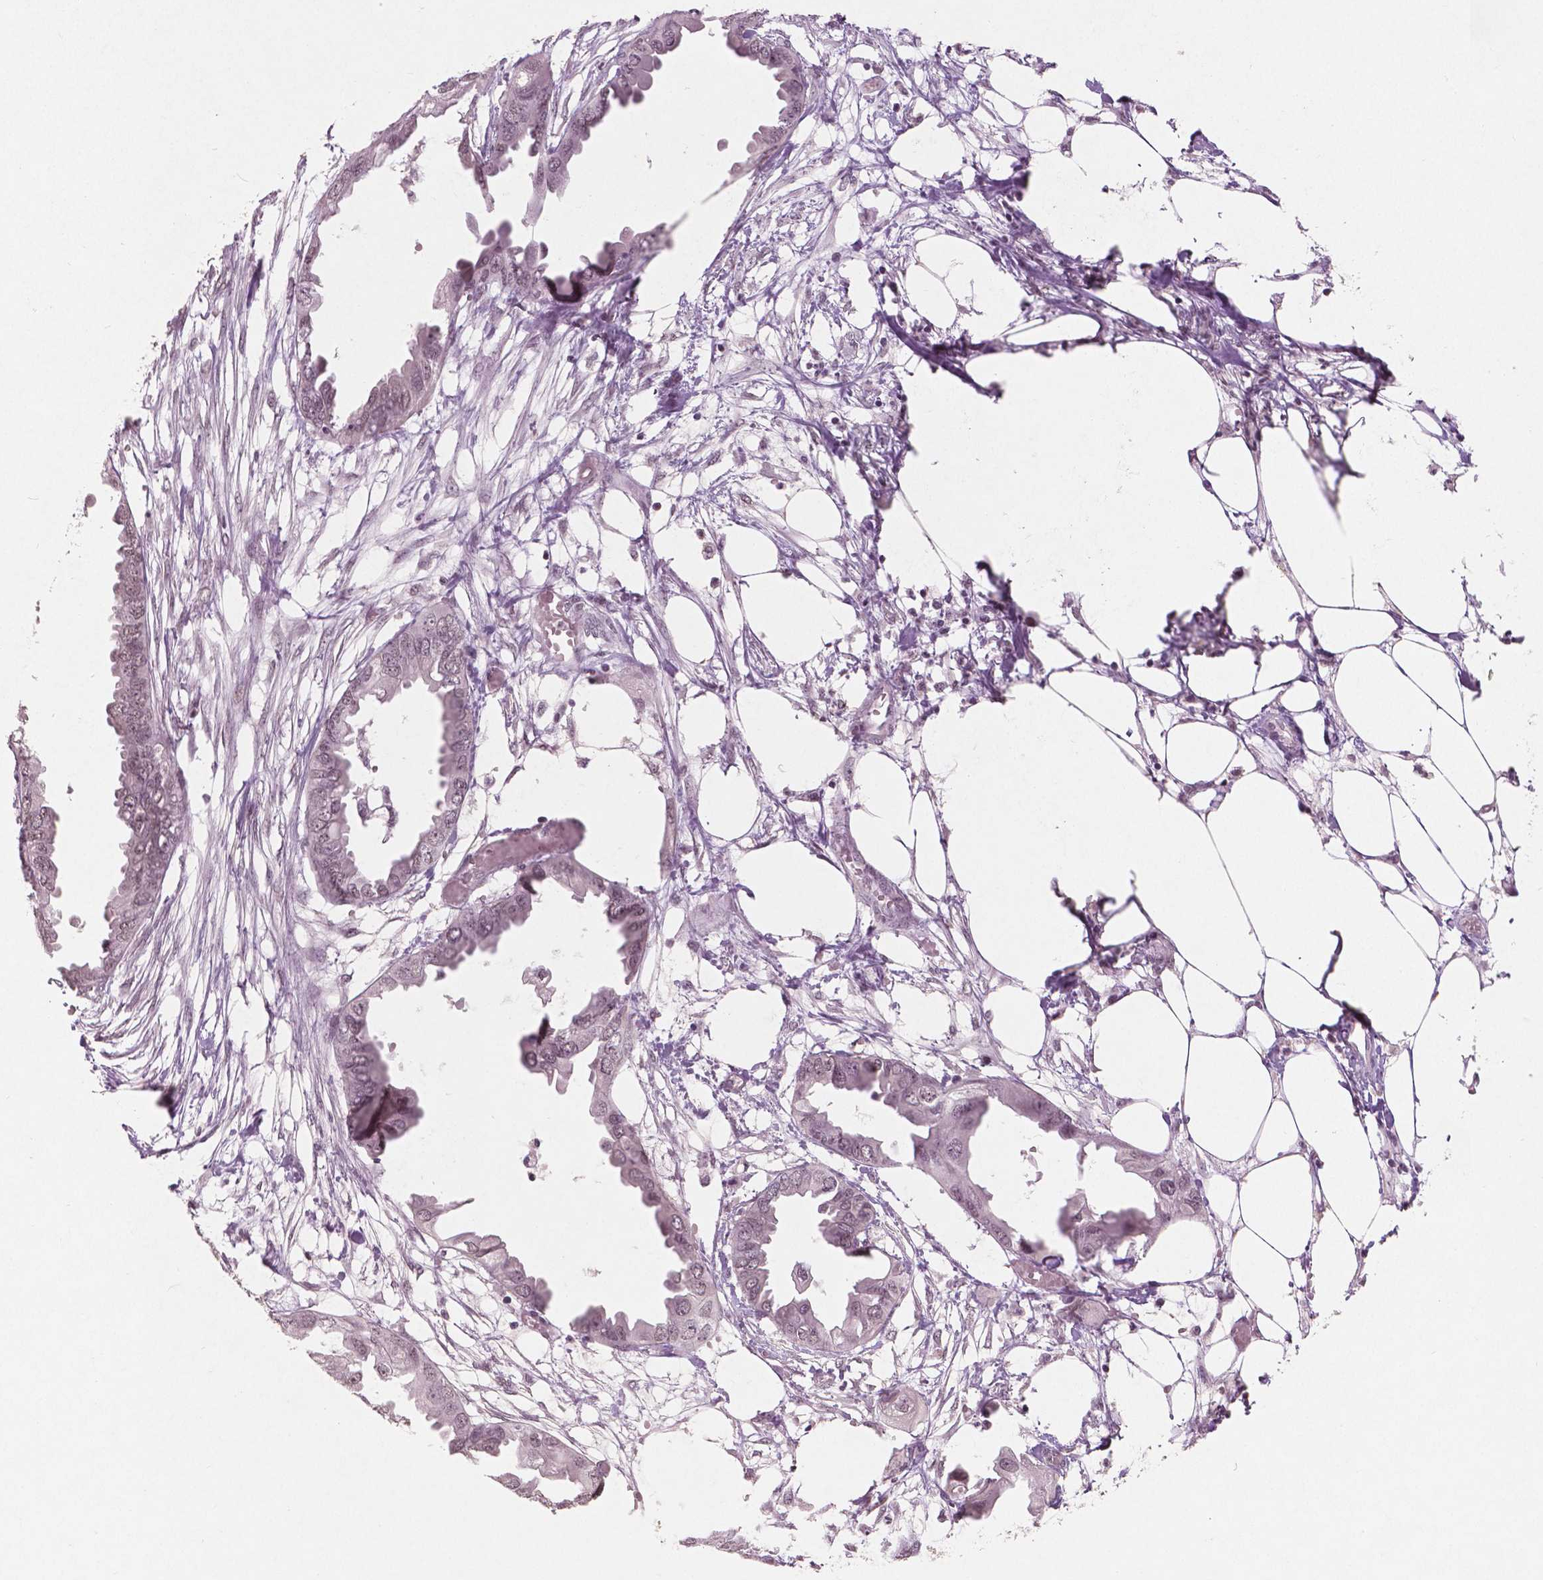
{"staining": {"intensity": "weak", "quantity": "25%-75%", "location": "nuclear"}, "tissue": "endometrial cancer", "cell_type": "Tumor cells", "image_type": "cancer", "snomed": [{"axis": "morphology", "description": "Adenocarcinoma, NOS"}, {"axis": "morphology", "description": "Adenocarcinoma, metastatic, NOS"}, {"axis": "topography", "description": "Adipose tissue"}, {"axis": "topography", "description": "Endometrium"}], "caption": "Protein expression analysis of endometrial metastatic adenocarcinoma shows weak nuclear staining in about 25%-75% of tumor cells.", "gene": "BRD4", "patient": {"sex": "female", "age": 67}}